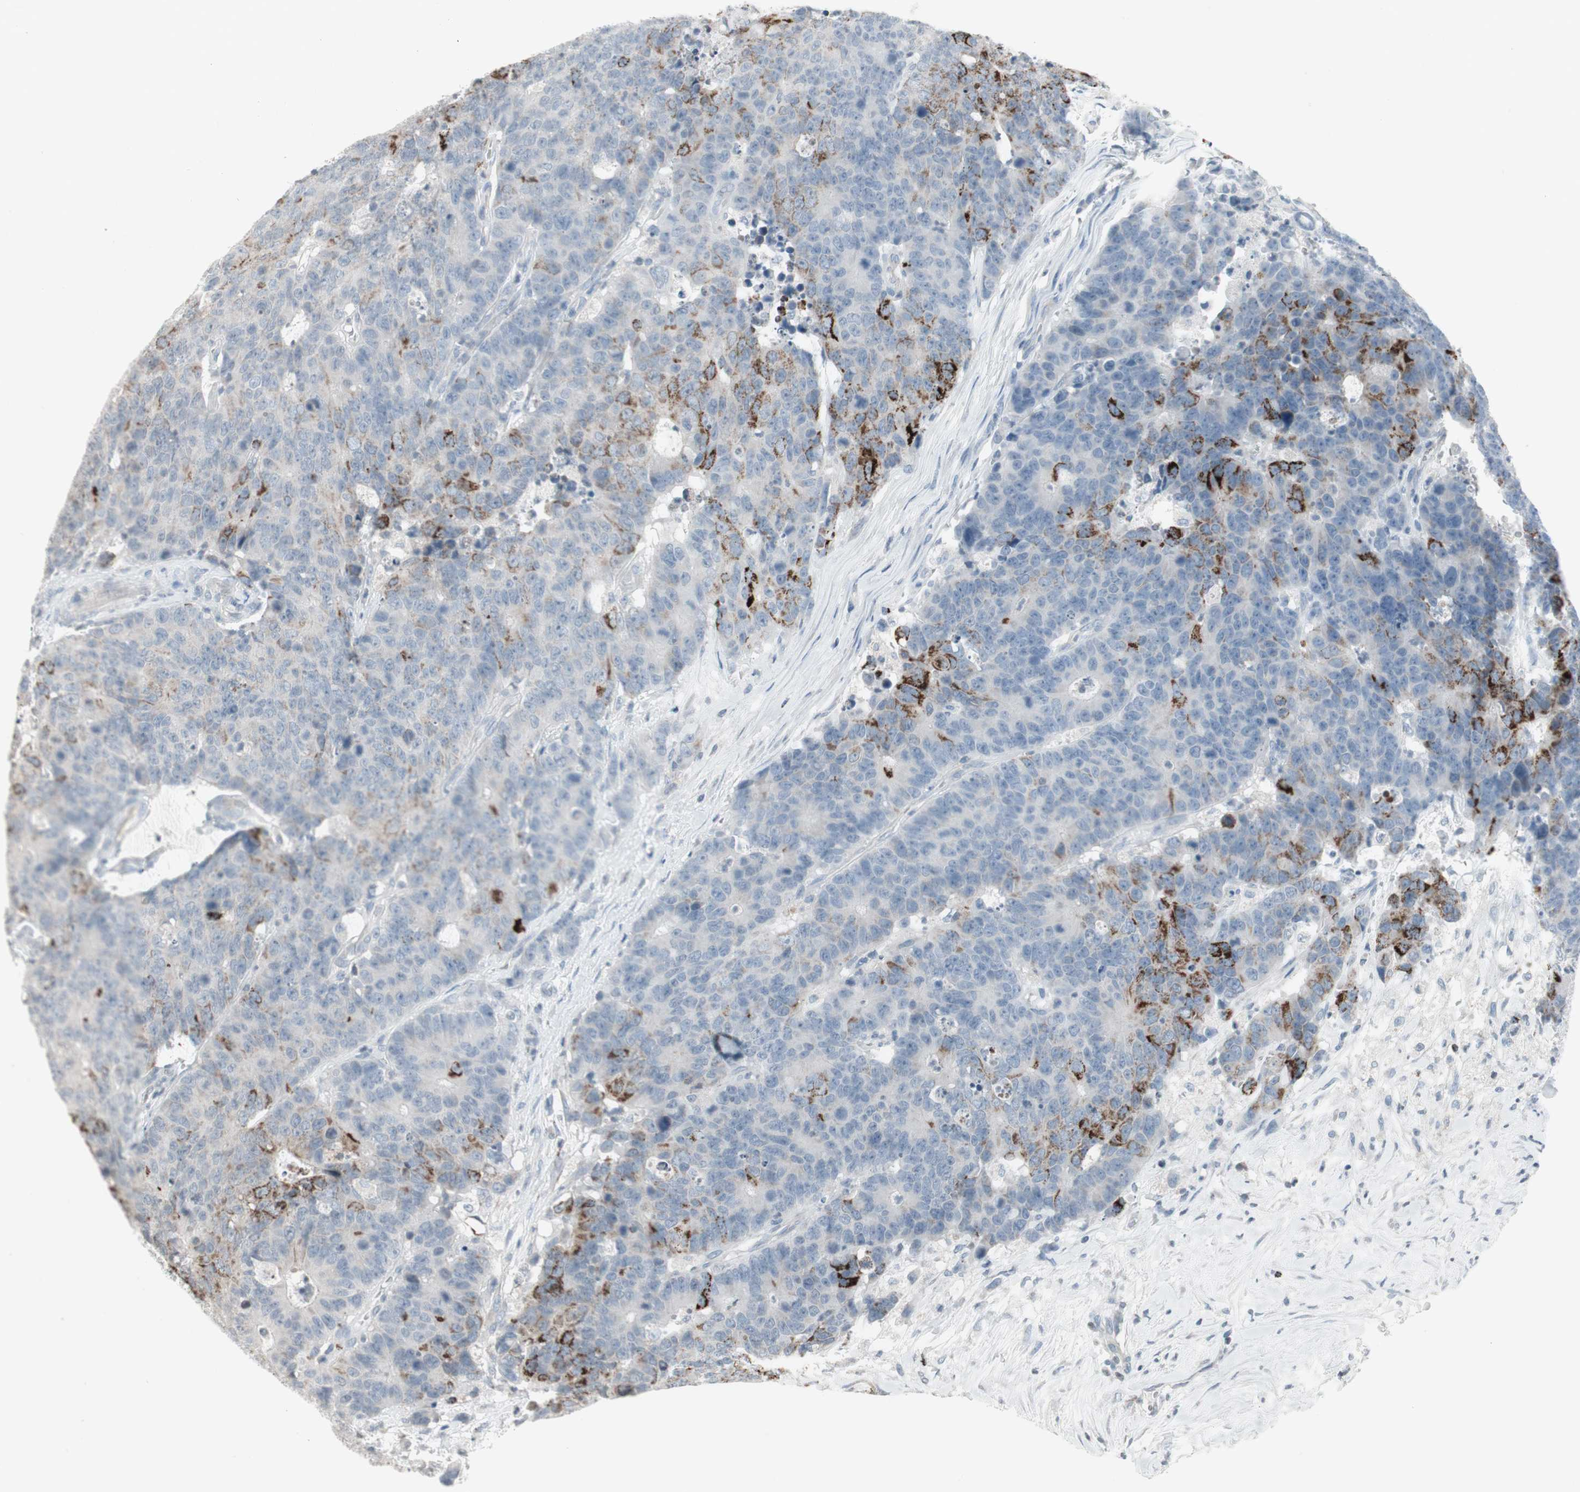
{"staining": {"intensity": "strong", "quantity": "25%-75%", "location": "cytoplasmic/membranous"}, "tissue": "colorectal cancer", "cell_type": "Tumor cells", "image_type": "cancer", "snomed": [{"axis": "morphology", "description": "Adenocarcinoma, NOS"}, {"axis": "topography", "description": "Colon"}], "caption": "About 25%-75% of tumor cells in human colorectal cancer display strong cytoplasmic/membranous protein expression as visualized by brown immunohistochemical staining.", "gene": "ARG2", "patient": {"sex": "female", "age": 86}}